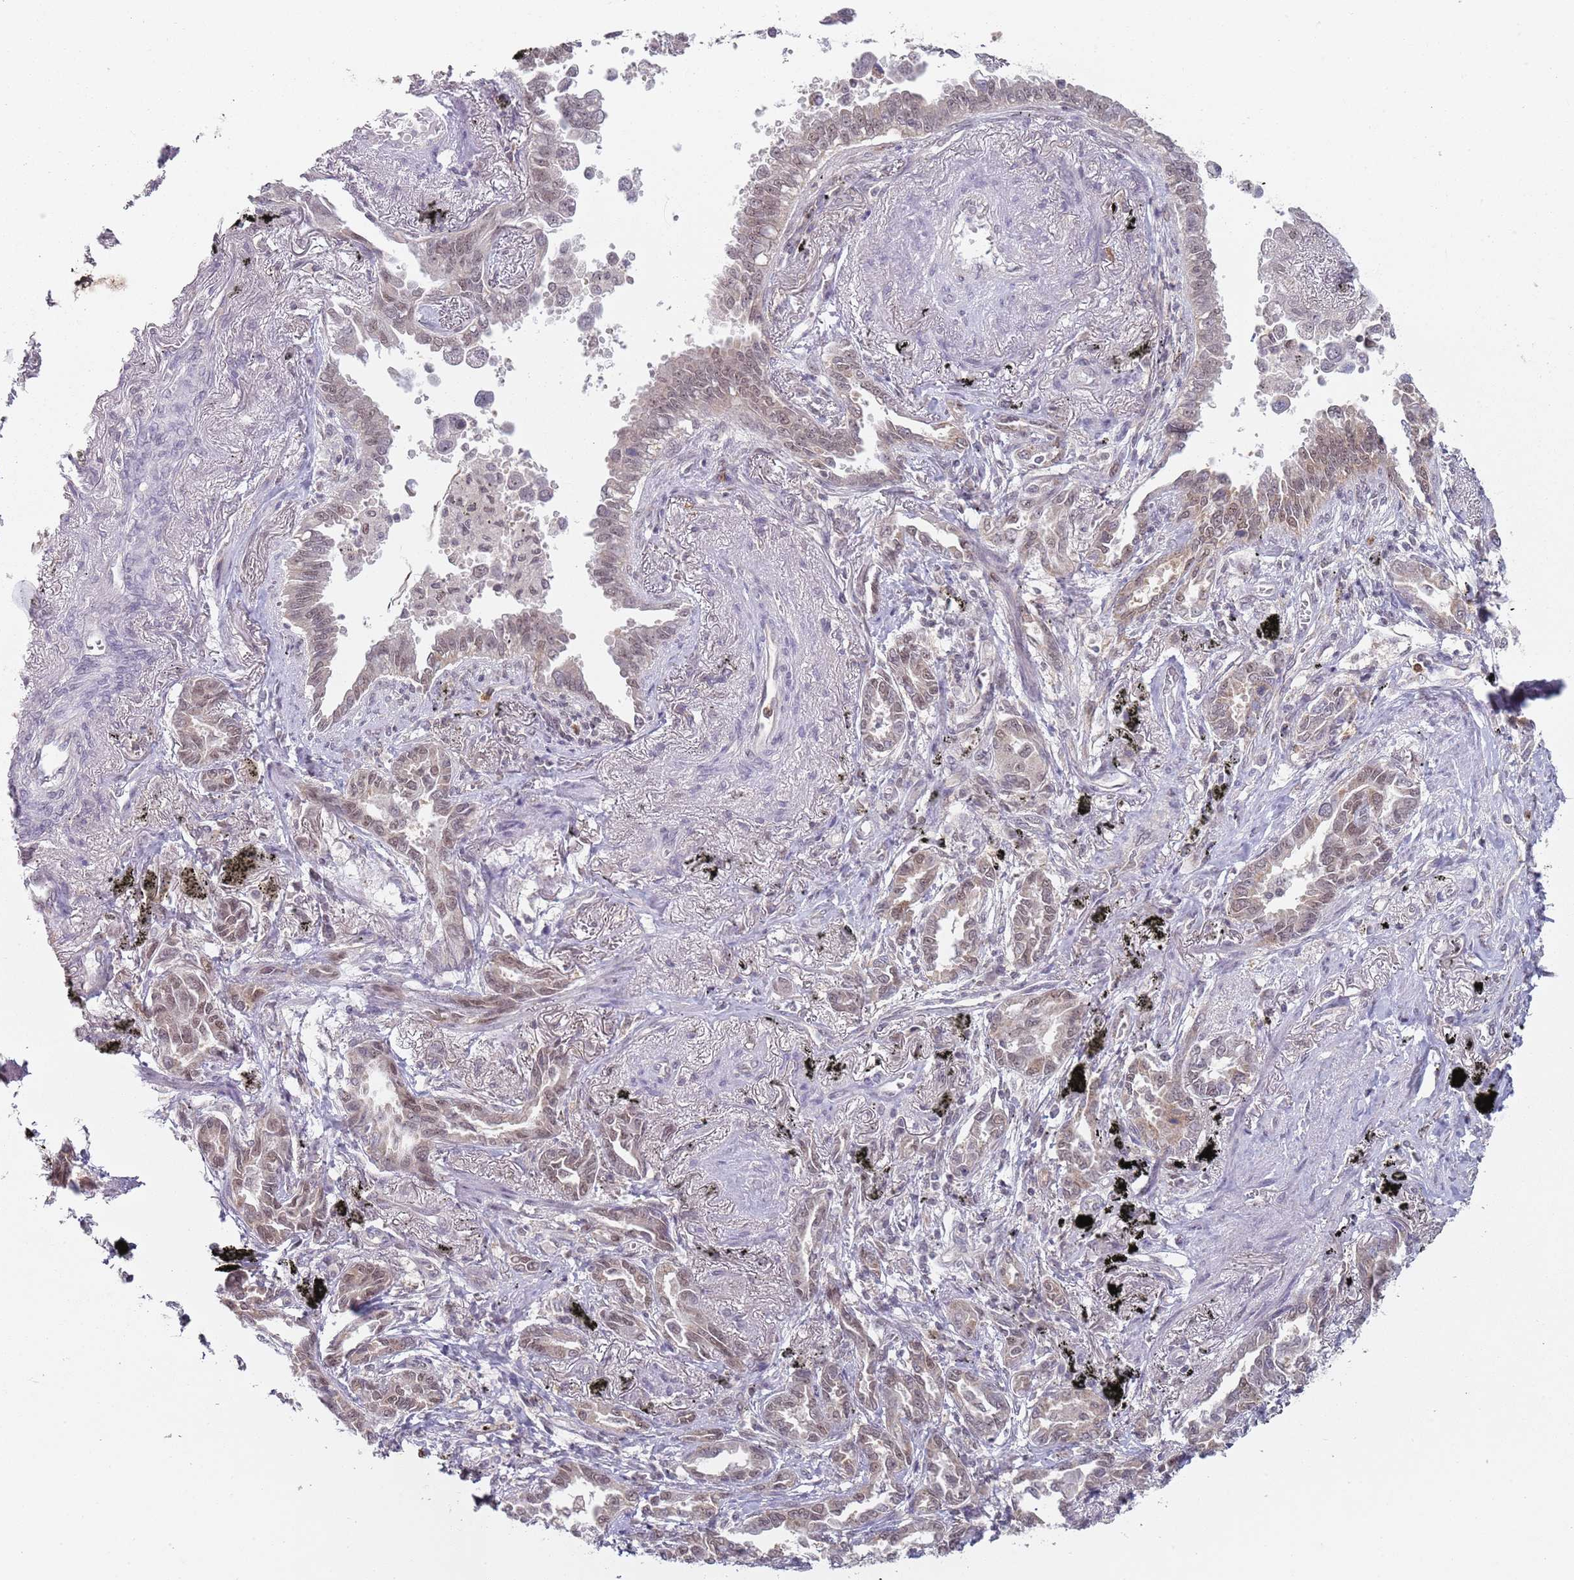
{"staining": {"intensity": "moderate", "quantity": "<25%", "location": "nuclear"}, "tissue": "lung cancer", "cell_type": "Tumor cells", "image_type": "cancer", "snomed": [{"axis": "morphology", "description": "Adenocarcinoma, NOS"}, {"axis": "topography", "description": "Lung"}], "caption": "About <25% of tumor cells in lung cancer display moderate nuclear protein expression as visualized by brown immunohistochemical staining.", "gene": "SMARCAL1", "patient": {"sex": "male", "age": 67}}